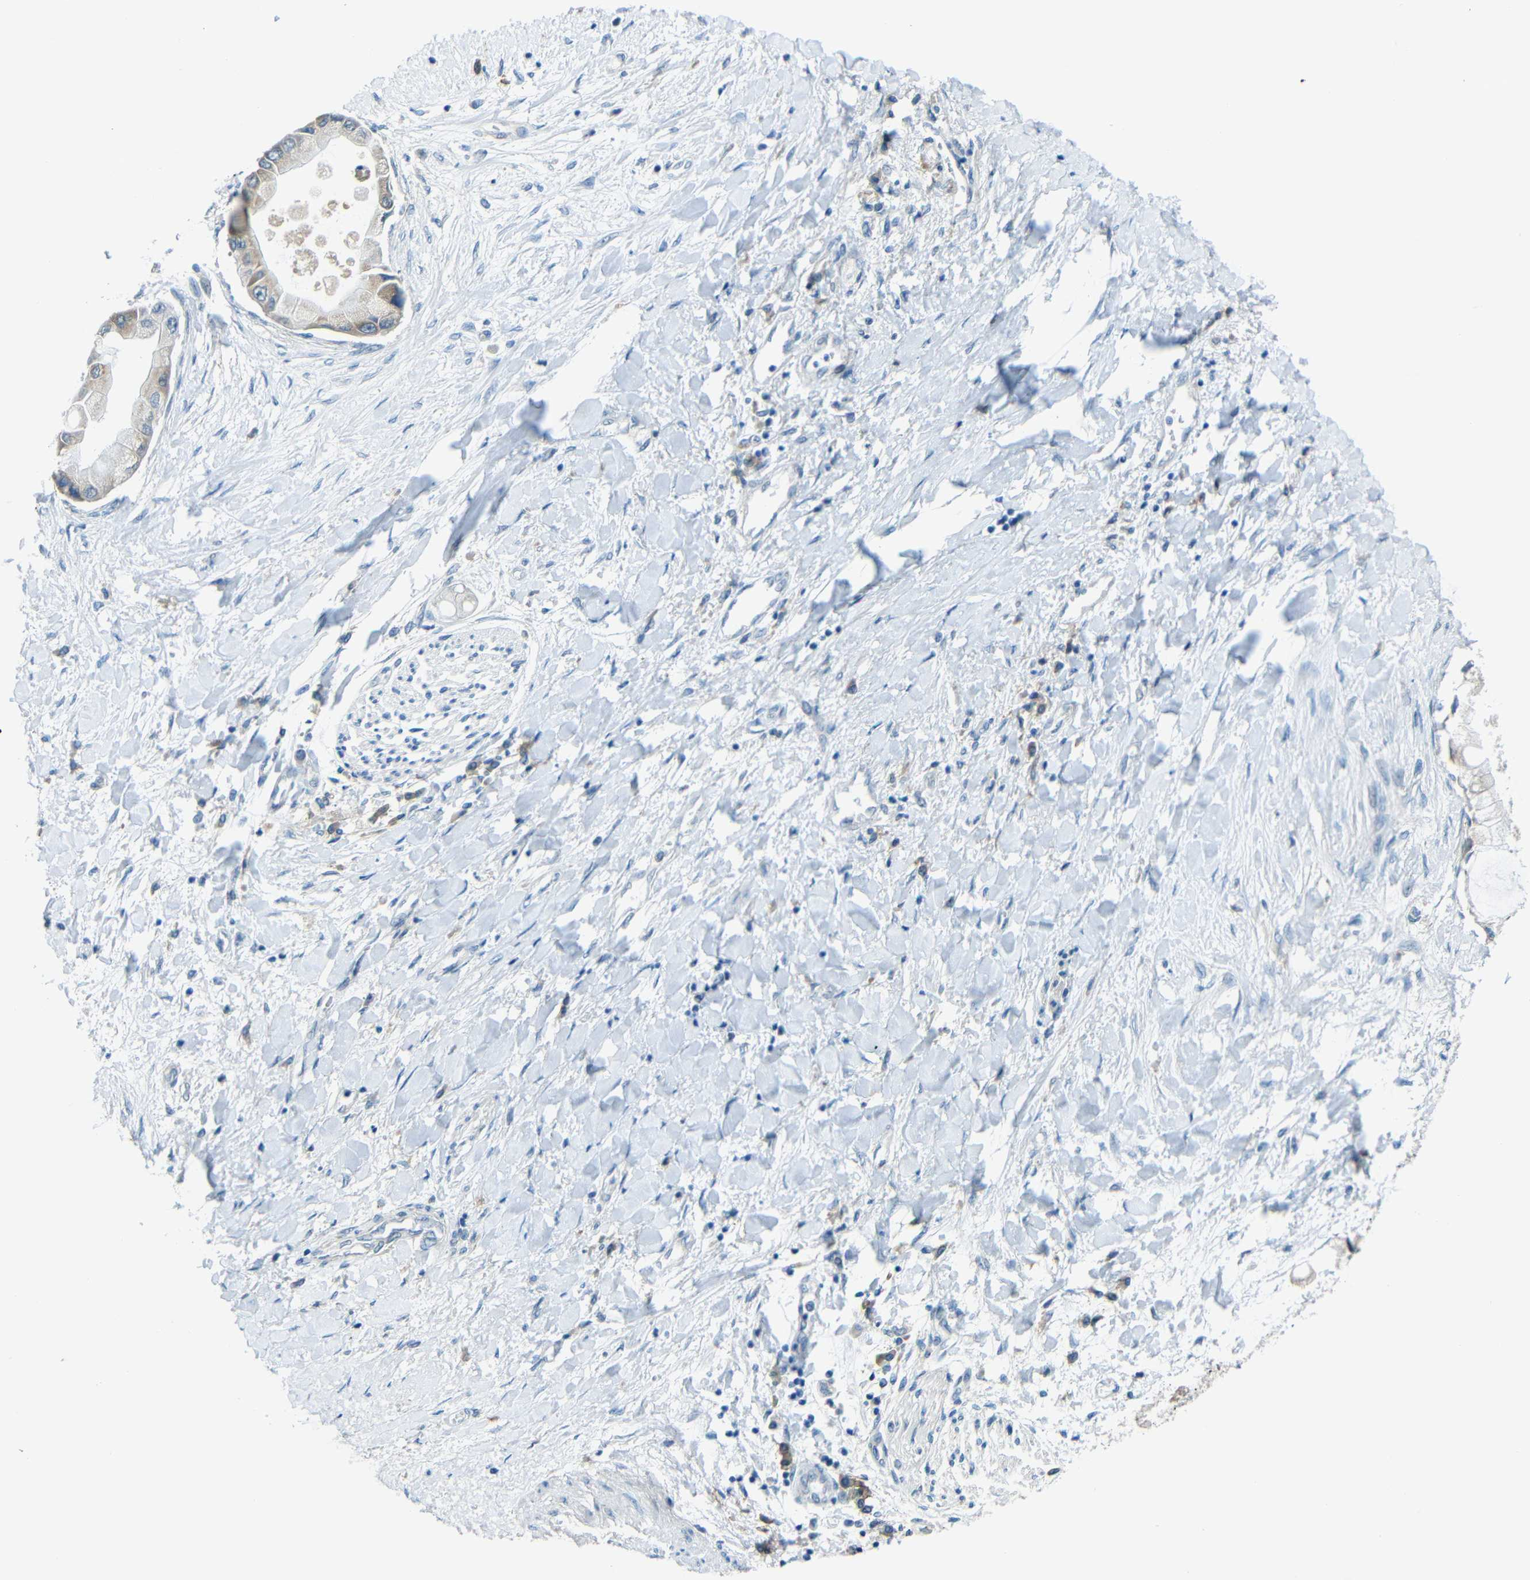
{"staining": {"intensity": "weak", "quantity": ">75%", "location": "cytoplasmic/membranous"}, "tissue": "liver cancer", "cell_type": "Tumor cells", "image_type": "cancer", "snomed": [{"axis": "morphology", "description": "Cholangiocarcinoma"}, {"axis": "topography", "description": "Liver"}], "caption": "A high-resolution histopathology image shows IHC staining of liver cholangiocarcinoma, which demonstrates weak cytoplasmic/membranous positivity in approximately >75% of tumor cells.", "gene": "ANKRD22", "patient": {"sex": "male", "age": 50}}